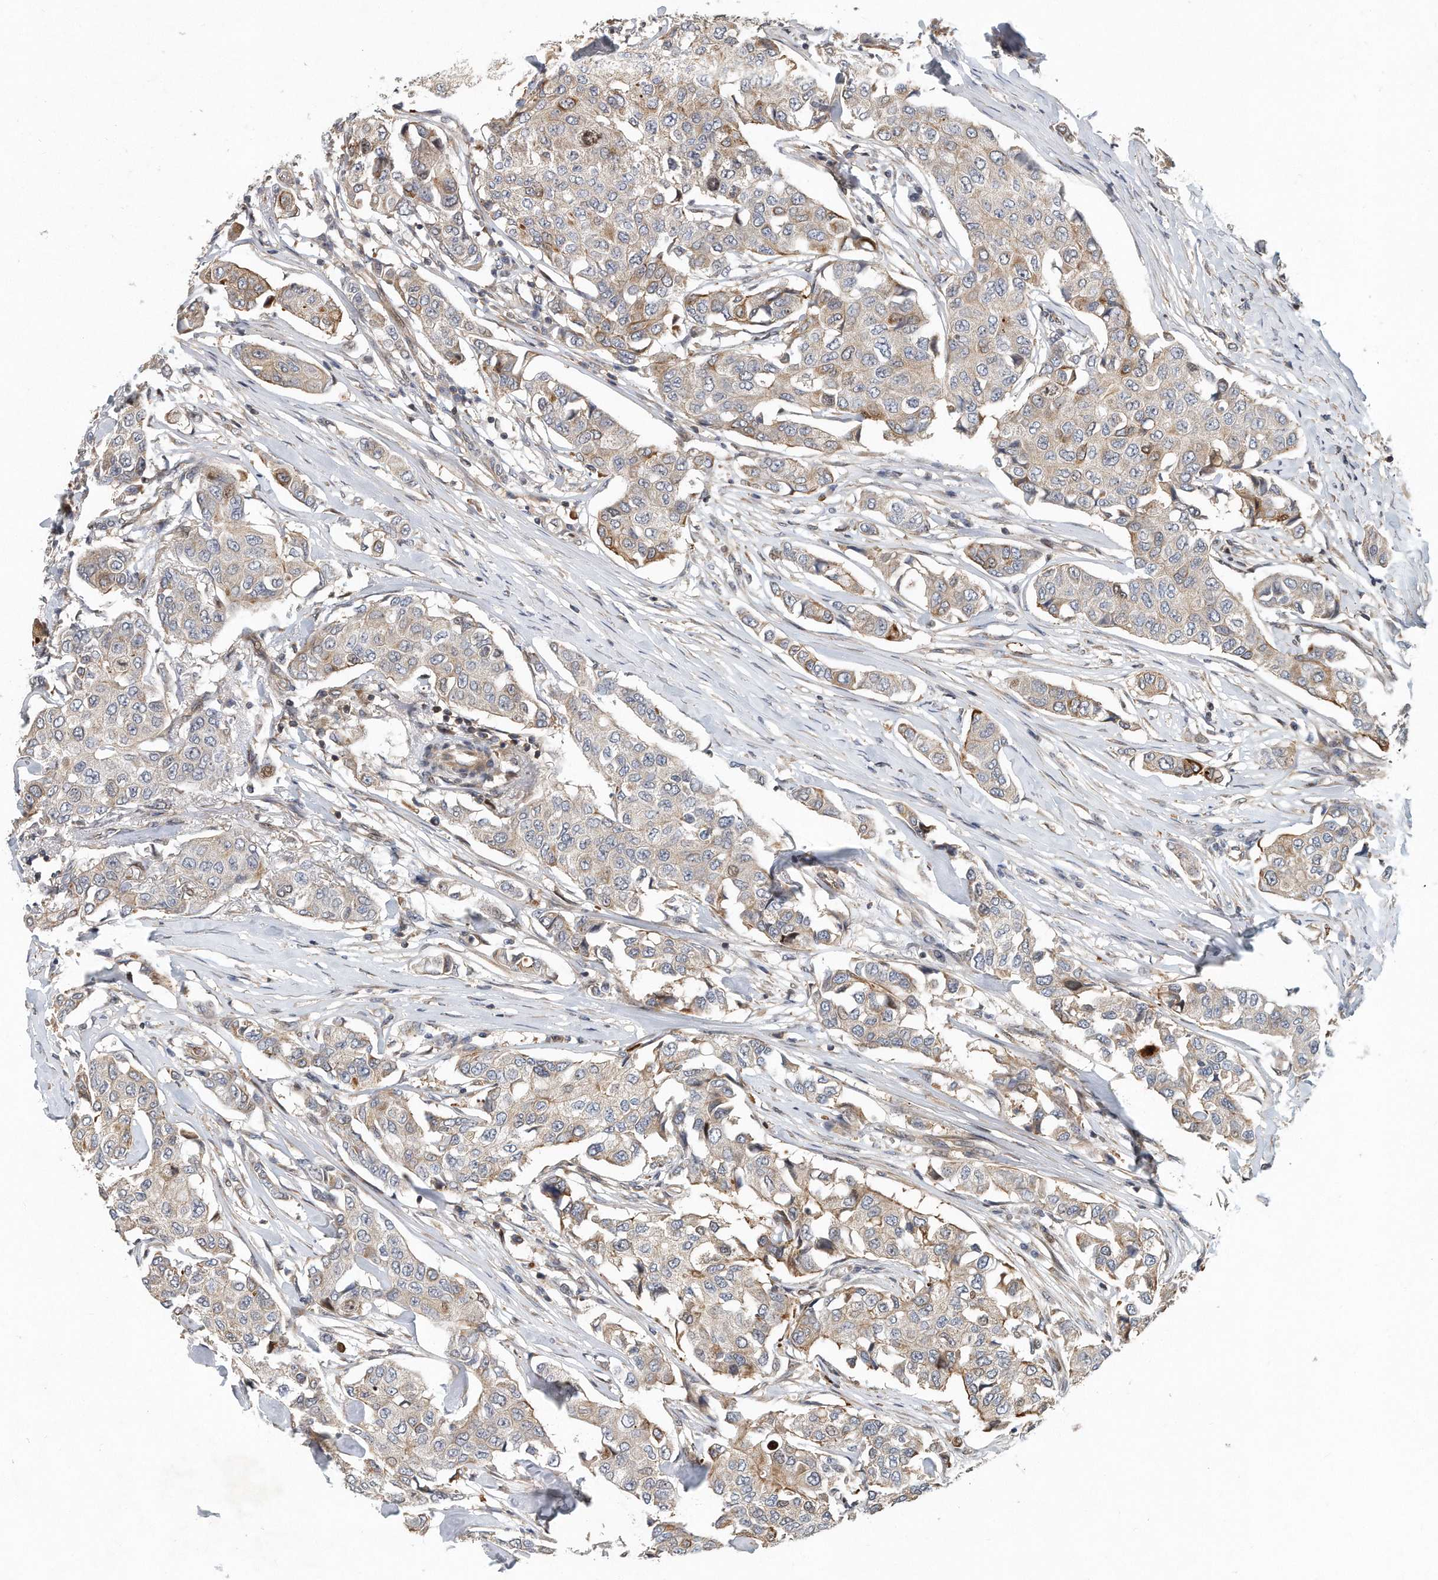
{"staining": {"intensity": "moderate", "quantity": "<25%", "location": "cytoplasmic/membranous"}, "tissue": "breast cancer", "cell_type": "Tumor cells", "image_type": "cancer", "snomed": [{"axis": "morphology", "description": "Duct carcinoma"}, {"axis": "topography", "description": "Breast"}], "caption": "High-power microscopy captured an immunohistochemistry micrograph of breast invasive ductal carcinoma, revealing moderate cytoplasmic/membranous staining in approximately <25% of tumor cells.", "gene": "PCDH8", "patient": {"sex": "female", "age": 80}}